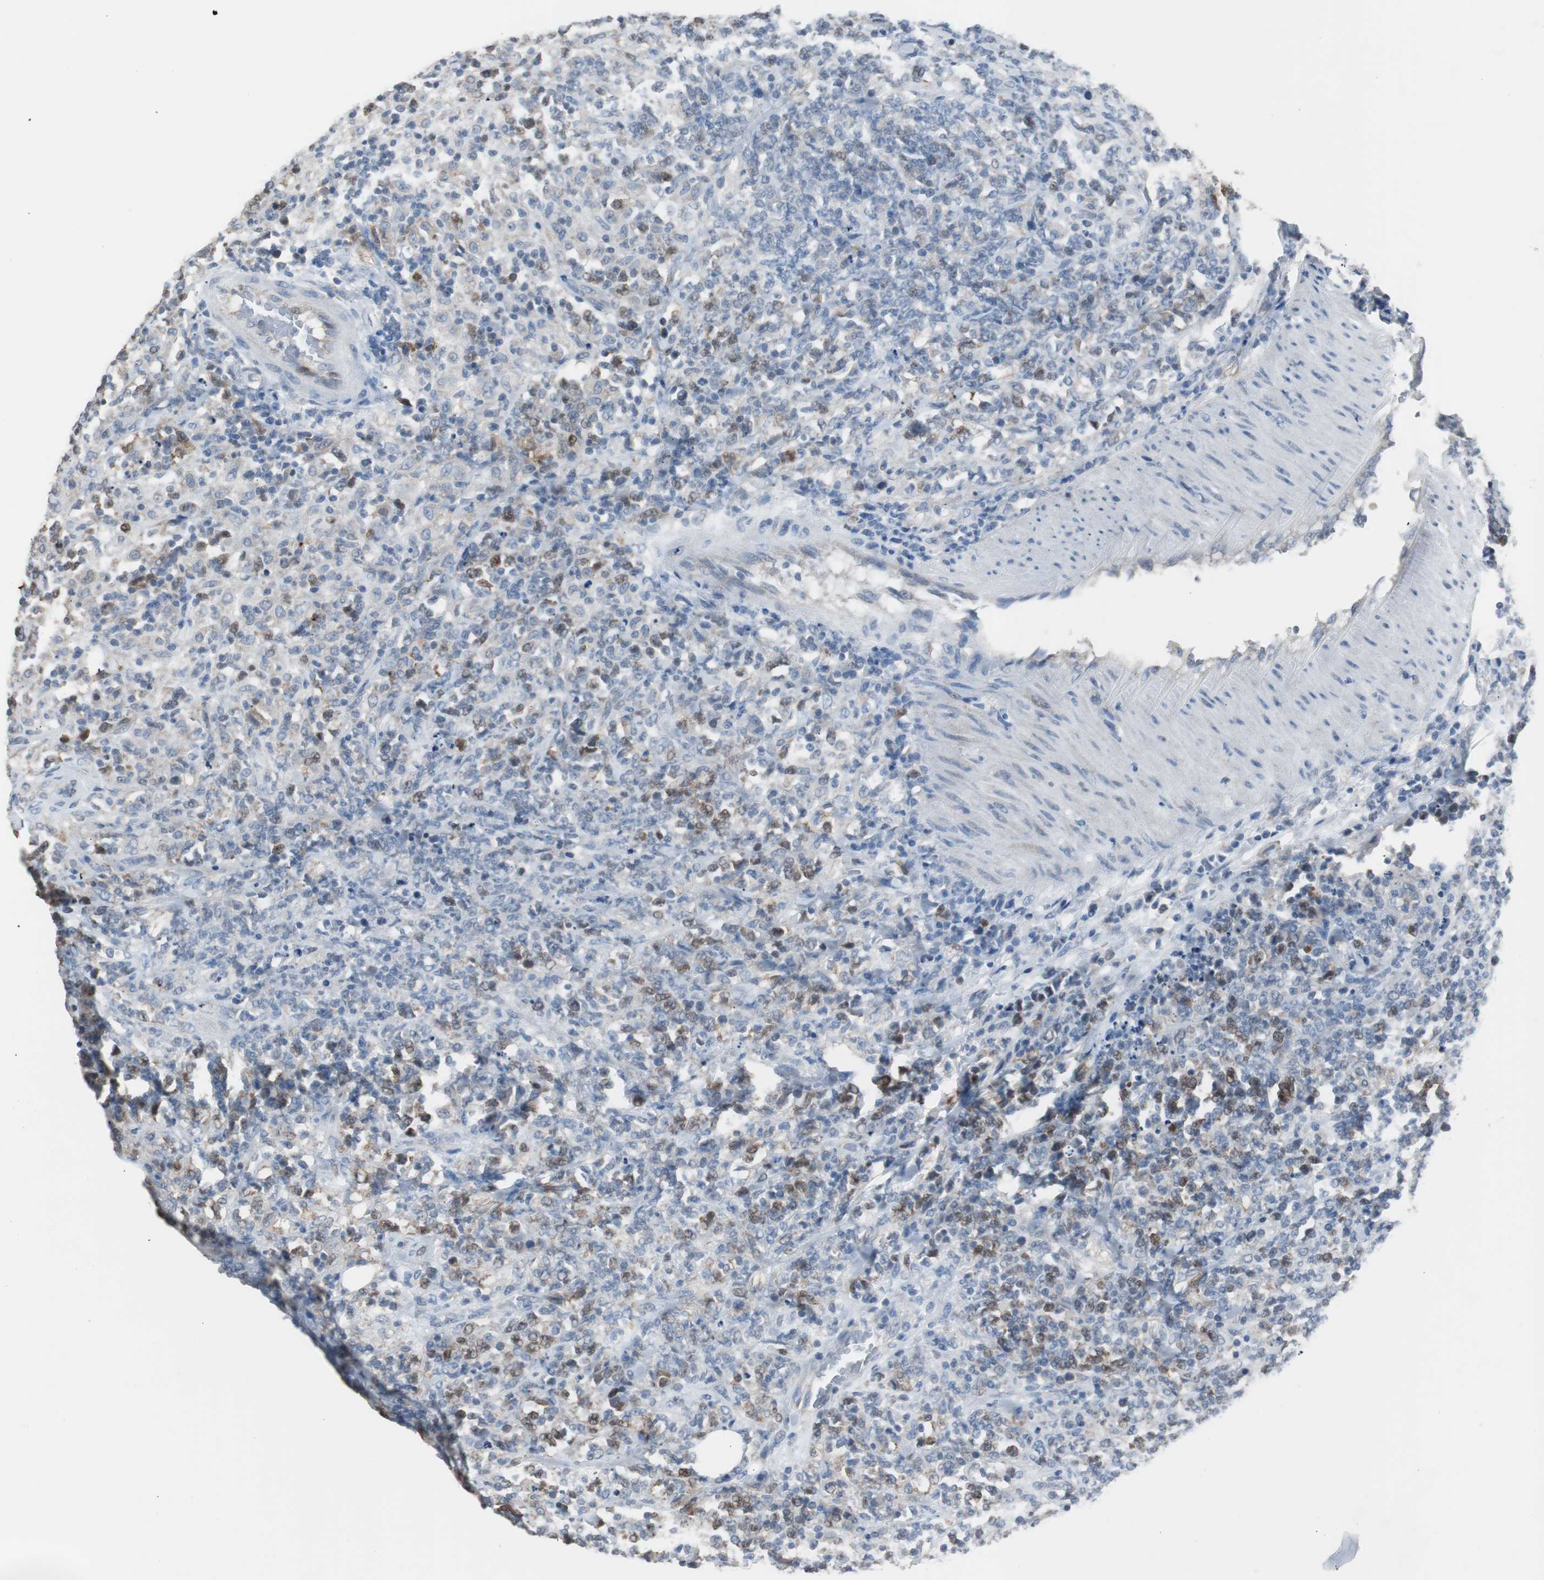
{"staining": {"intensity": "weak", "quantity": "25%-75%", "location": "cytoplasmic/membranous"}, "tissue": "lymphoma", "cell_type": "Tumor cells", "image_type": "cancer", "snomed": [{"axis": "morphology", "description": "Malignant lymphoma, non-Hodgkin's type, High grade"}, {"axis": "topography", "description": "Soft tissue"}], "caption": "Immunohistochemistry (IHC) micrograph of lymphoma stained for a protein (brown), which exhibits low levels of weak cytoplasmic/membranous positivity in about 25%-75% of tumor cells.", "gene": "TK1", "patient": {"sex": "male", "age": 18}}